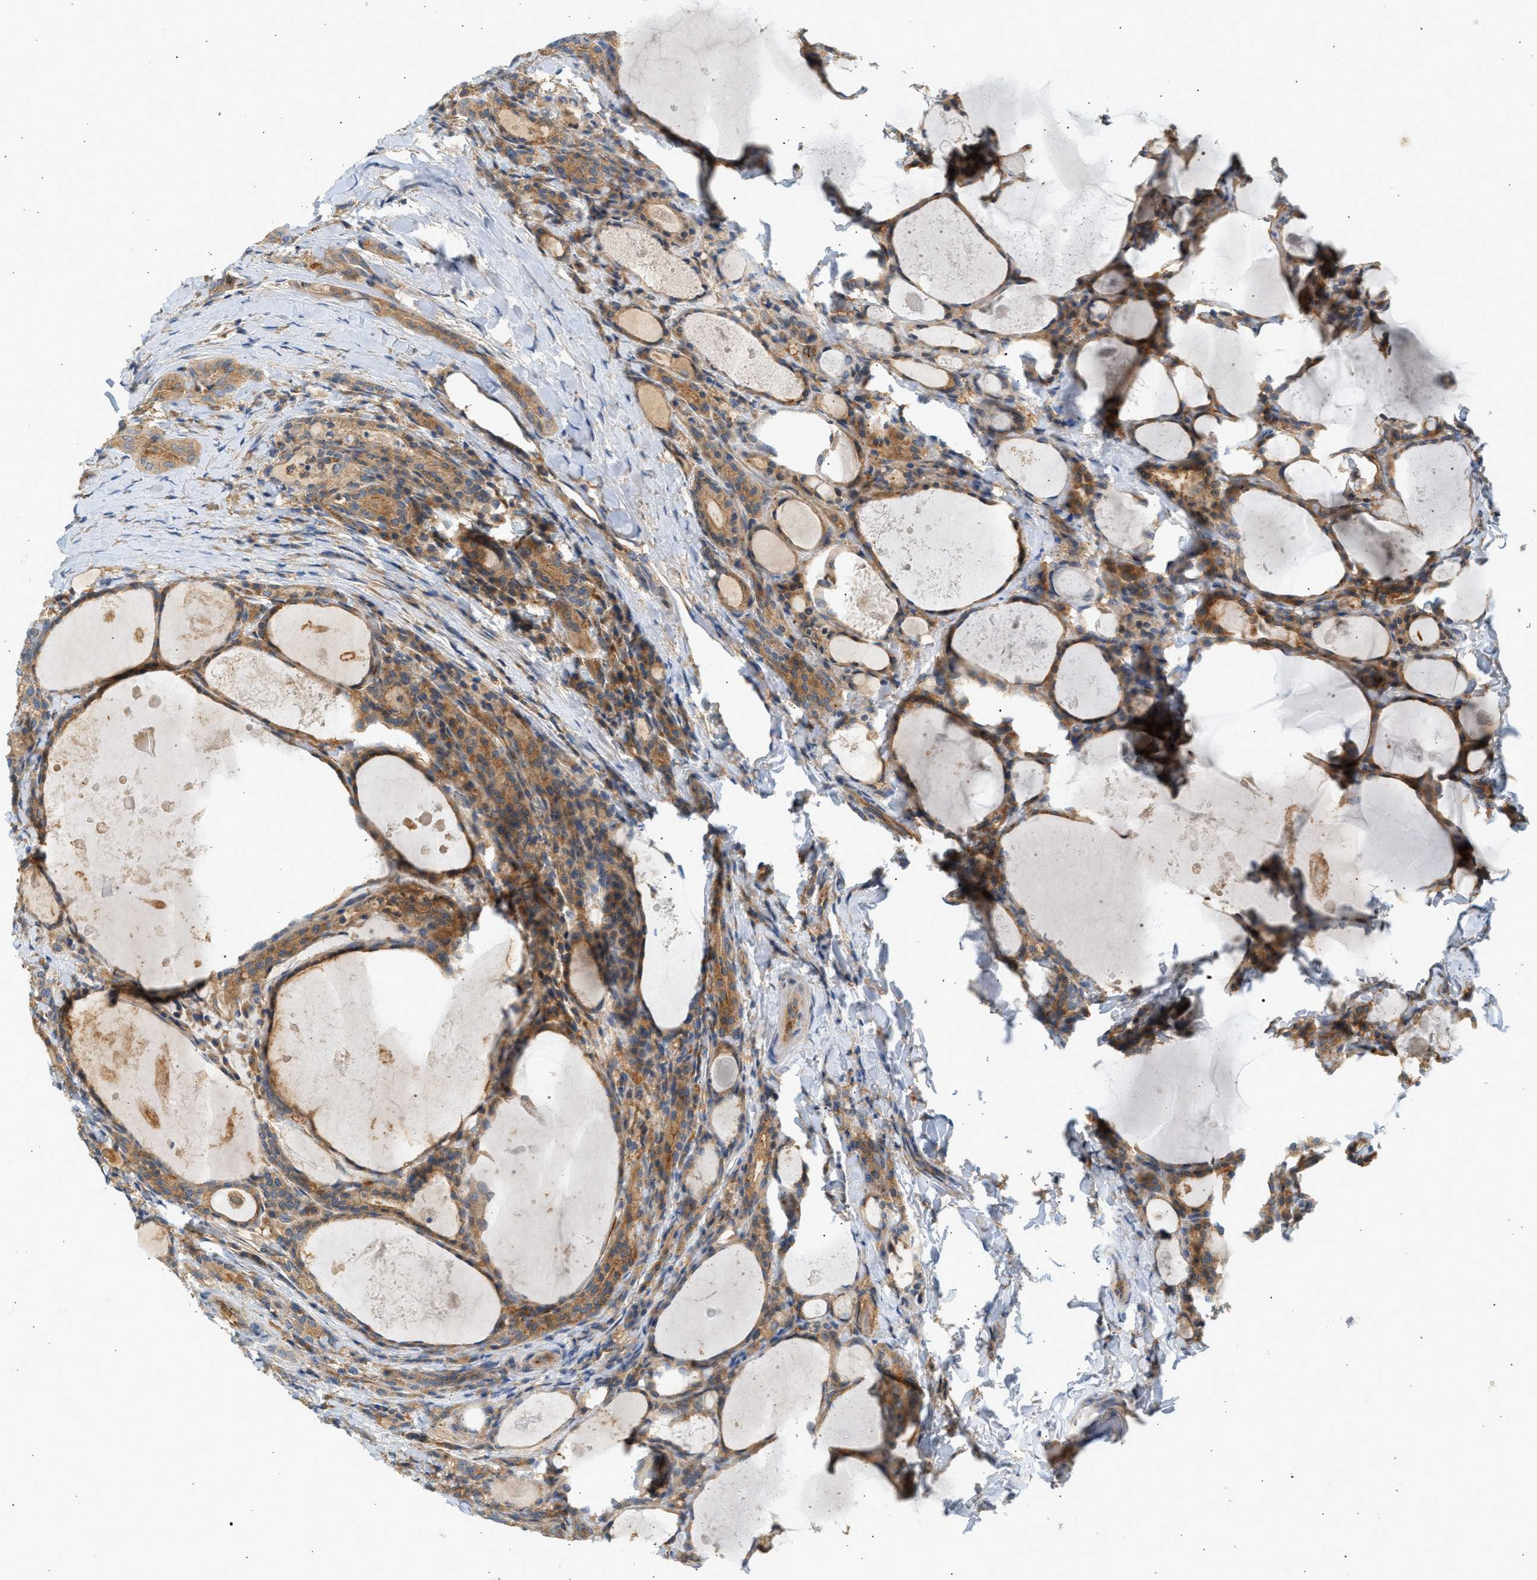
{"staining": {"intensity": "moderate", "quantity": ">75%", "location": "cytoplasmic/membranous"}, "tissue": "thyroid cancer", "cell_type": "Tumor cells", "image_type": "cancer", "snomed": [{"axis": "morphology", "description": "Papillary adenocarcinoma, NOS"}, {"axis": "topography", "description": "Thyroid gland"}], "caption": "Protein staining of papillary adenocarcinoma (thyroid) tissue demonstrates moderate cytoplasmic/membranous positivity in approximately >75% of tumor cells.", "gene": "PAFAH1B1", "patient": {"sex": "female", "age": 42}}